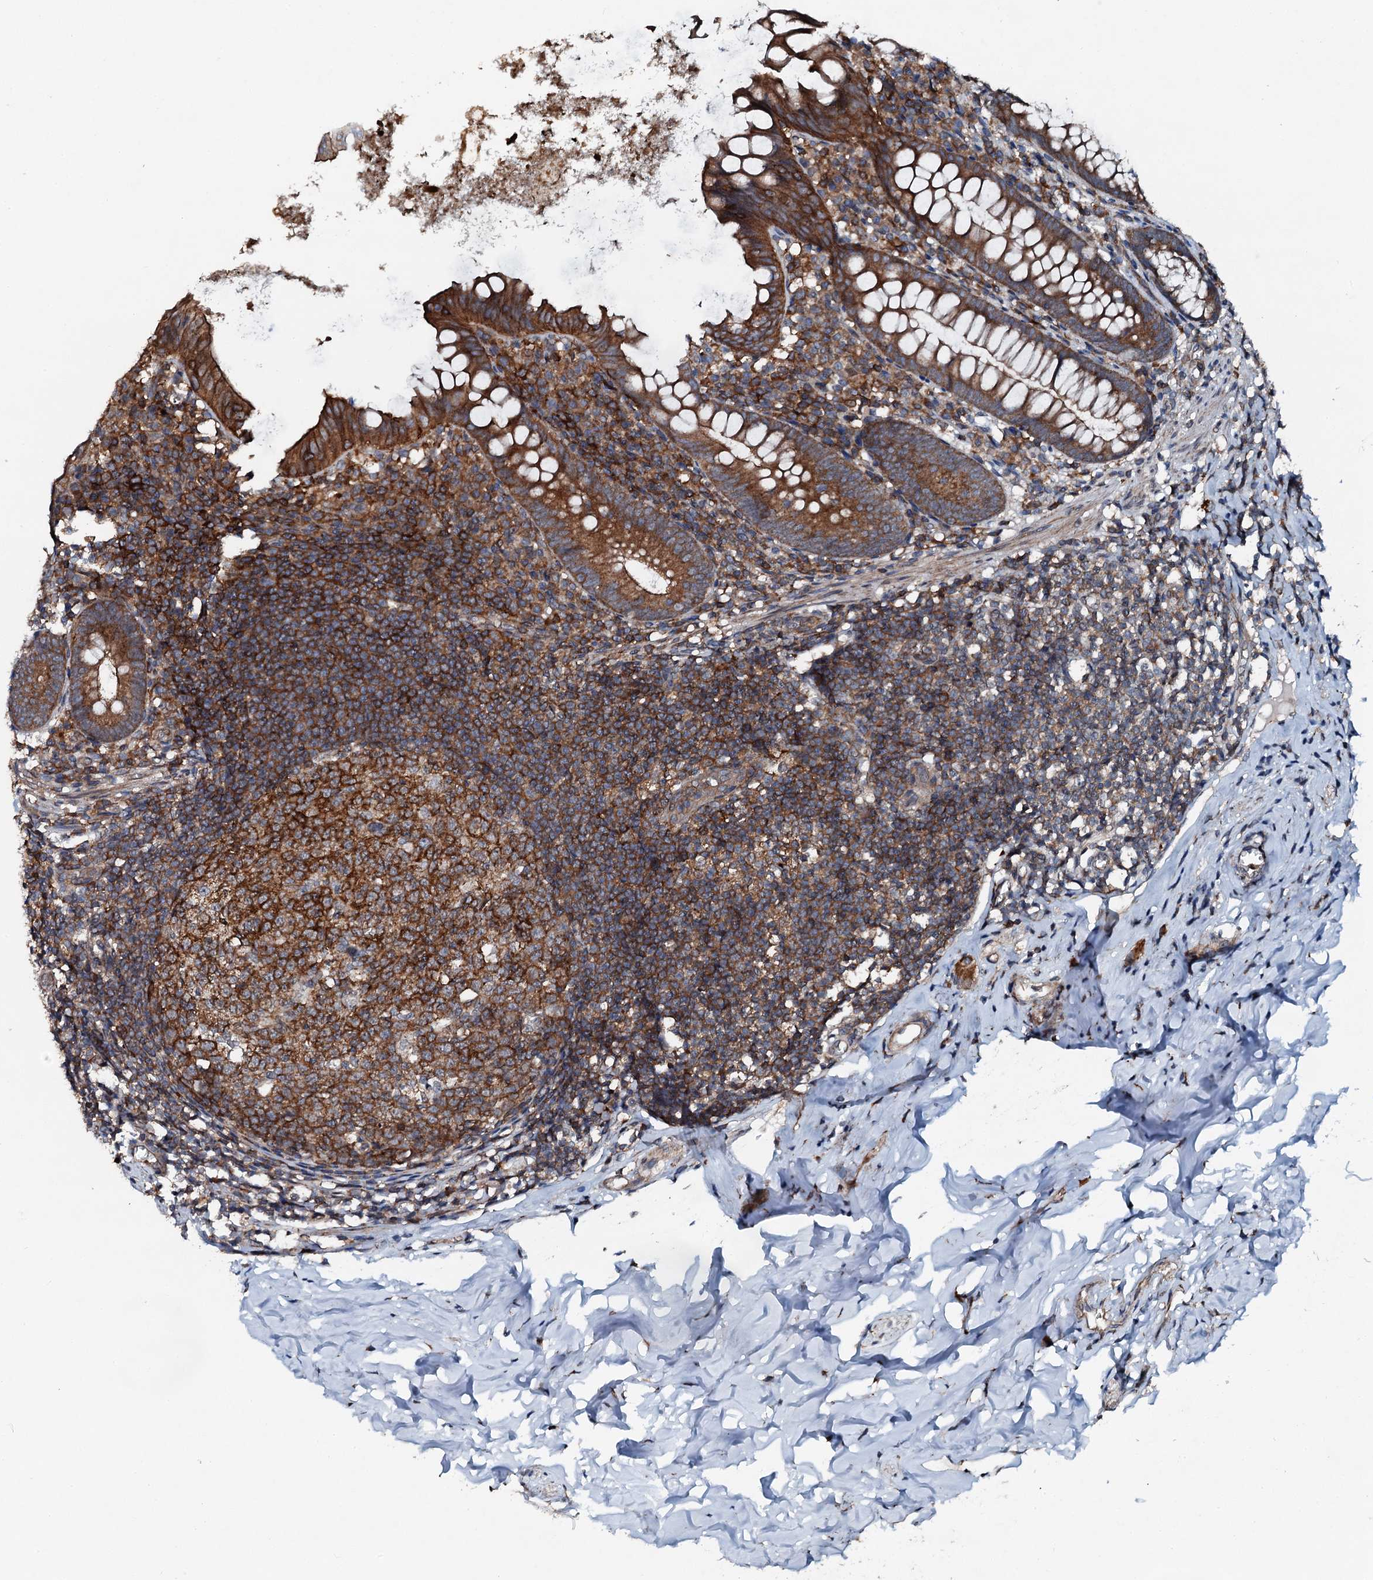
{"staining": {"intensity": "strong", "quantity": ">75%", "location": "cytoplasmic/membranous"}, "tissue": "appendix", "cell_type": "Glandular cells", "image_type": "normal", "snomed": [{"axis": "morphology", "description": "Normal tissue, NOS"}, {"axis": "topography", "description": "Appendix"}], "caption": "Protein staining reveals strong cytoplasmic/membranous positivity in about >75% of glandular cells in unremarkable appendix.", "gene": "EDC4", "patient": {"sex": "female", "age": 51}}